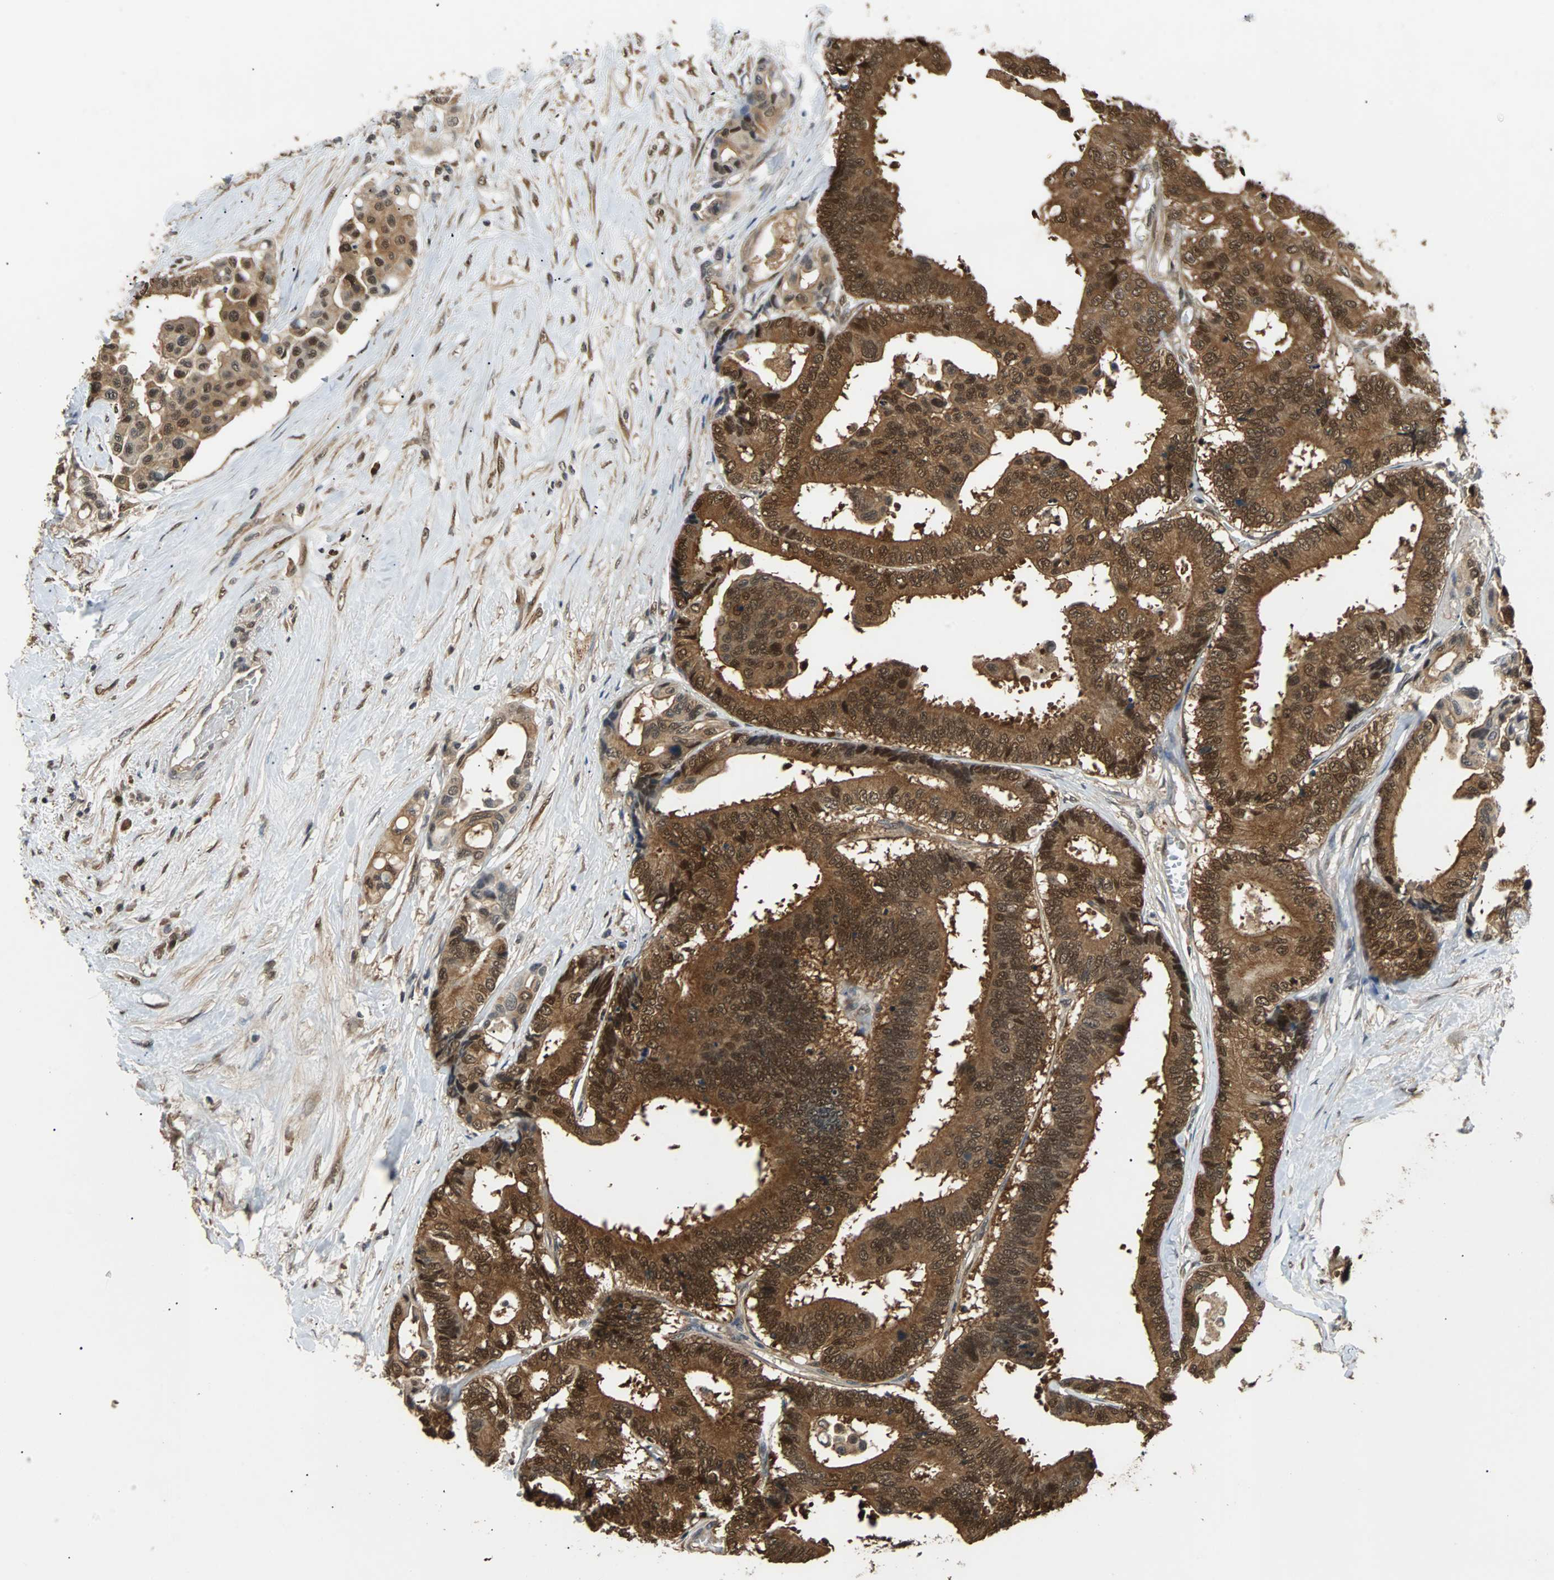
{"staining": {"intensity": "strong", "quantity": ">75%", "location": "cytoplasmic/membranous,nuclear"}, "tissue": "colorectal cancer", "cell_type": "Tumor cells", "image_type": "cancer", "snomed": [{"axis": "morphology", "description": "Normal tissue, NOS"}, {"axis": "morphology", "description": "Adenocarcinoma, NOS"}, {"axis": "topography", "description": "Colon"}], "caption": "The micrograph displays immunohistochemical staining of colorectal adenocarcinoma. There is strong cytoplasmic/membranous and nuclear positivity is present in about >75% of tumor cells.", "gene": "PRDX6", "patient": {"sex": "male", "age": 82}}